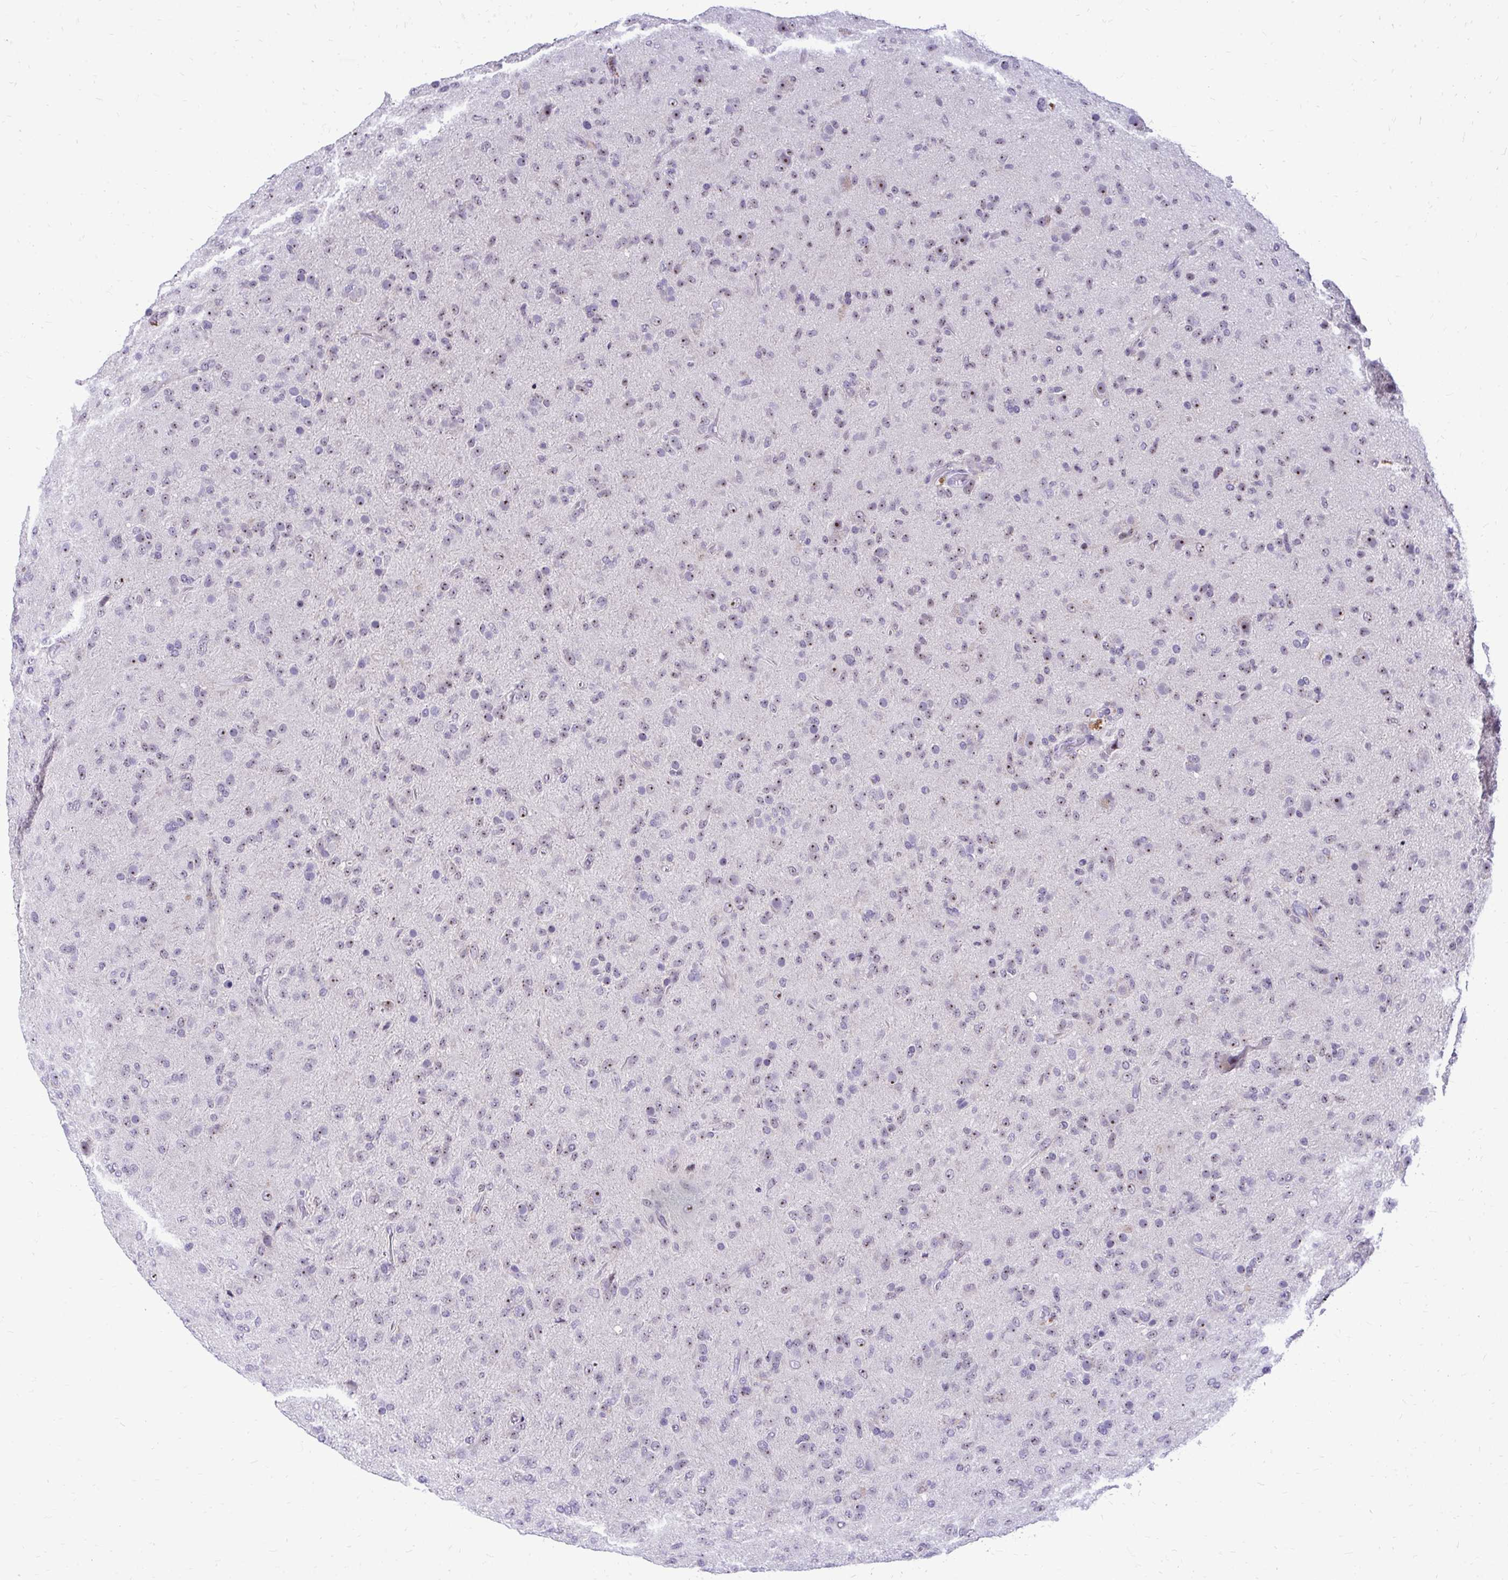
{"staining": {"intensity": "weak", "quantity": "<25%", "location": "nuclear"}, "tissue": "glioma", "cell_type": "Tumor cells", "image_type": "cancer", "snomed": [{"axis": "morphology", "description": "Glioma, malignant, Low grade"}, {"axis": "topography", "description": "Brain"}], "caption": "High power microscopy photomicrograph of an immunohistochemistry (IHC) micrograph of glioma, revealing no significant expression in tumor cells. The staining is performed using DAB brown chromogen with nuclei counter-stained in using hematoxylin.", "gene": "NIFK", "patient": {"sex": "male", "age": 65}}